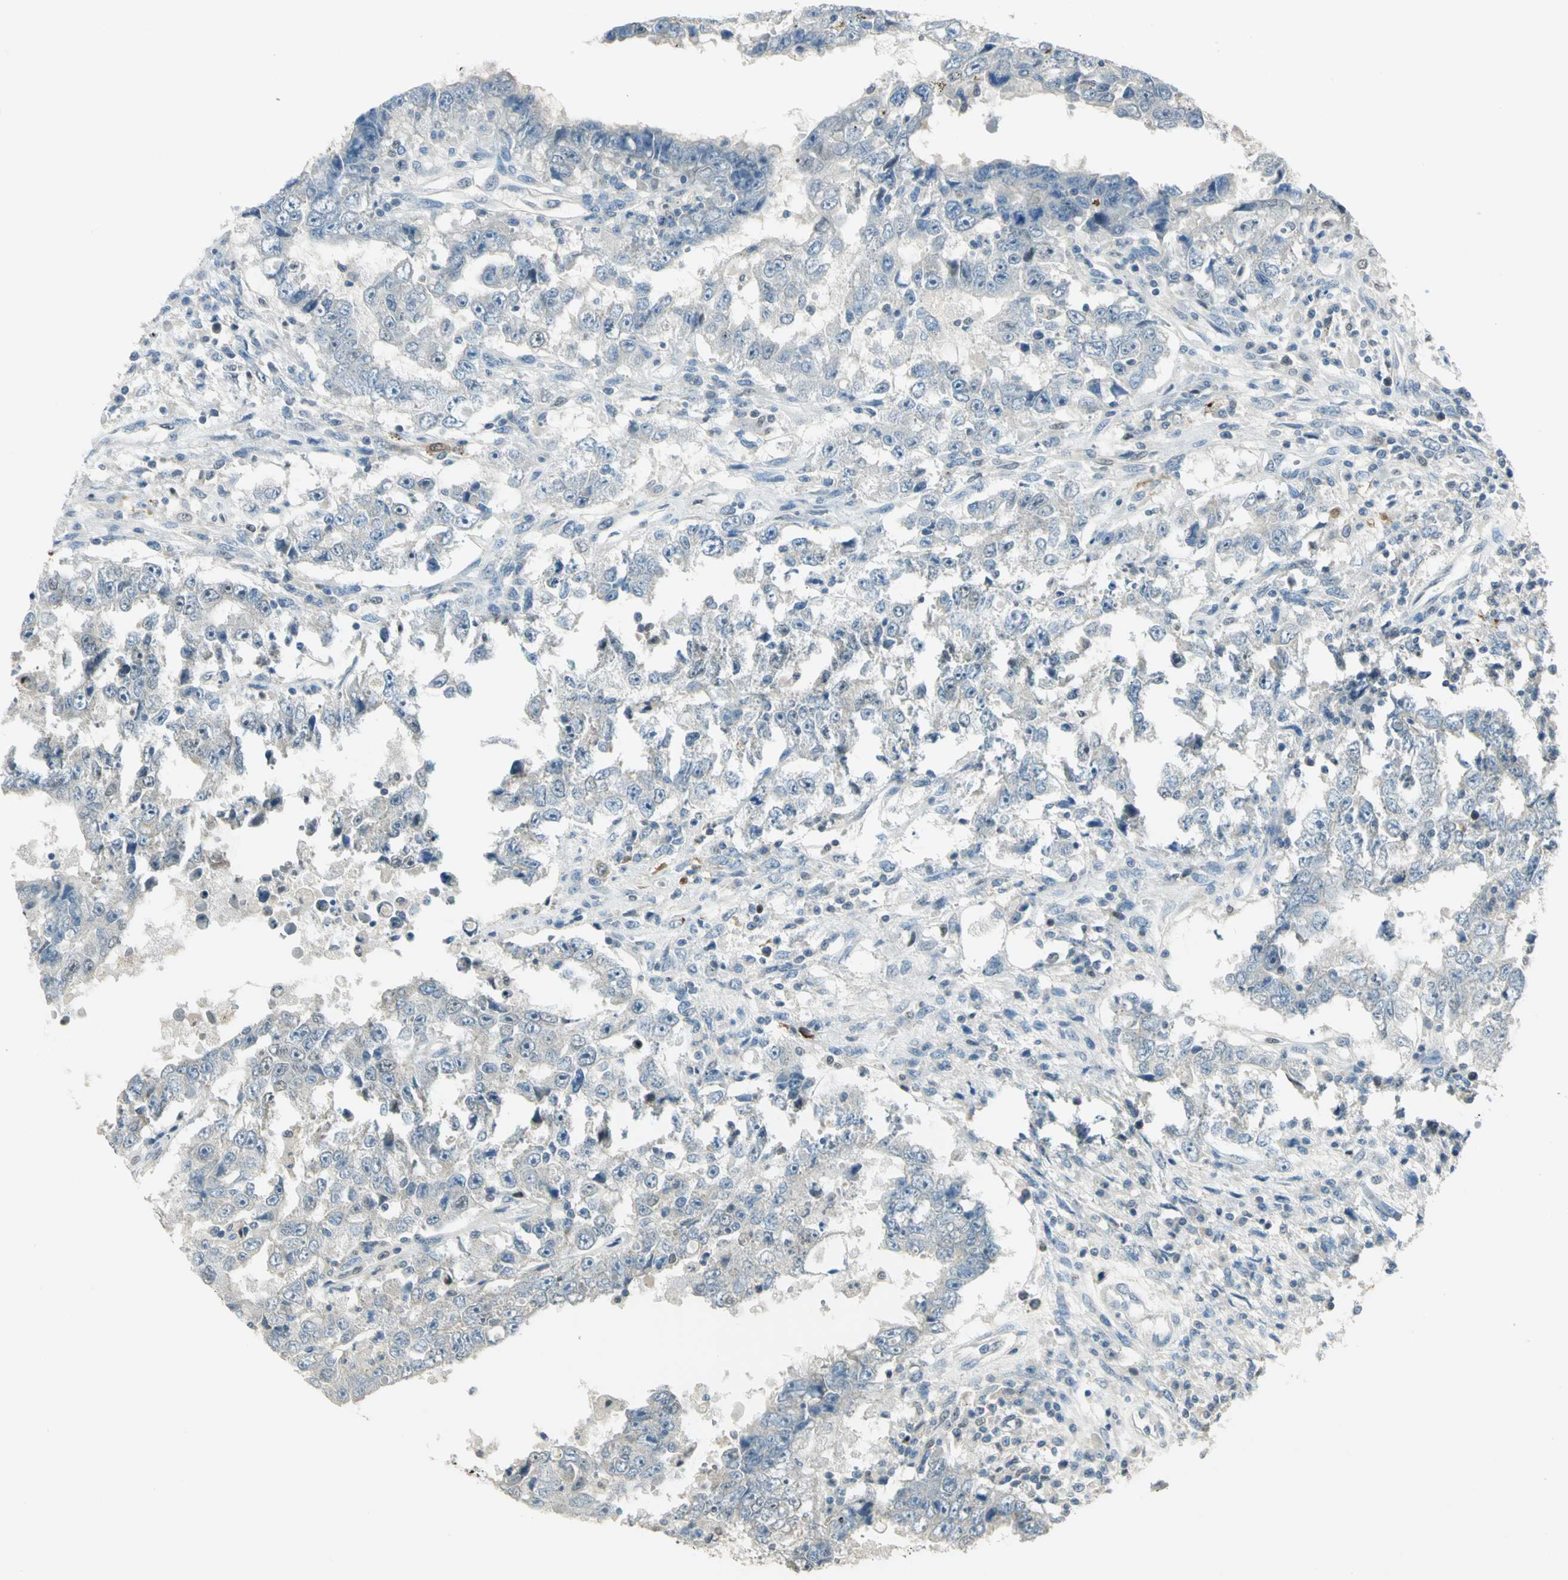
{"staining": {"intensity": "weak", "quantity": "<25%", "location": "nuclear"}, "tissue": "testis cancer", "cell_type": "Tumor cells", "image_type": "cancer", "snomed": [{"axis": "morphology", "description": "Carcinoma, Embryonal, NOS"}, {"axis": "topography", "description": "Testis"}], "caption": "An IHC histopathology image of testis embryonal carcinoma is shown. There is no staining in tumor cells of testis embryonal carcinoma.", "gene": "BIRC2", "patient": {"sex": "male", "age": 26}}